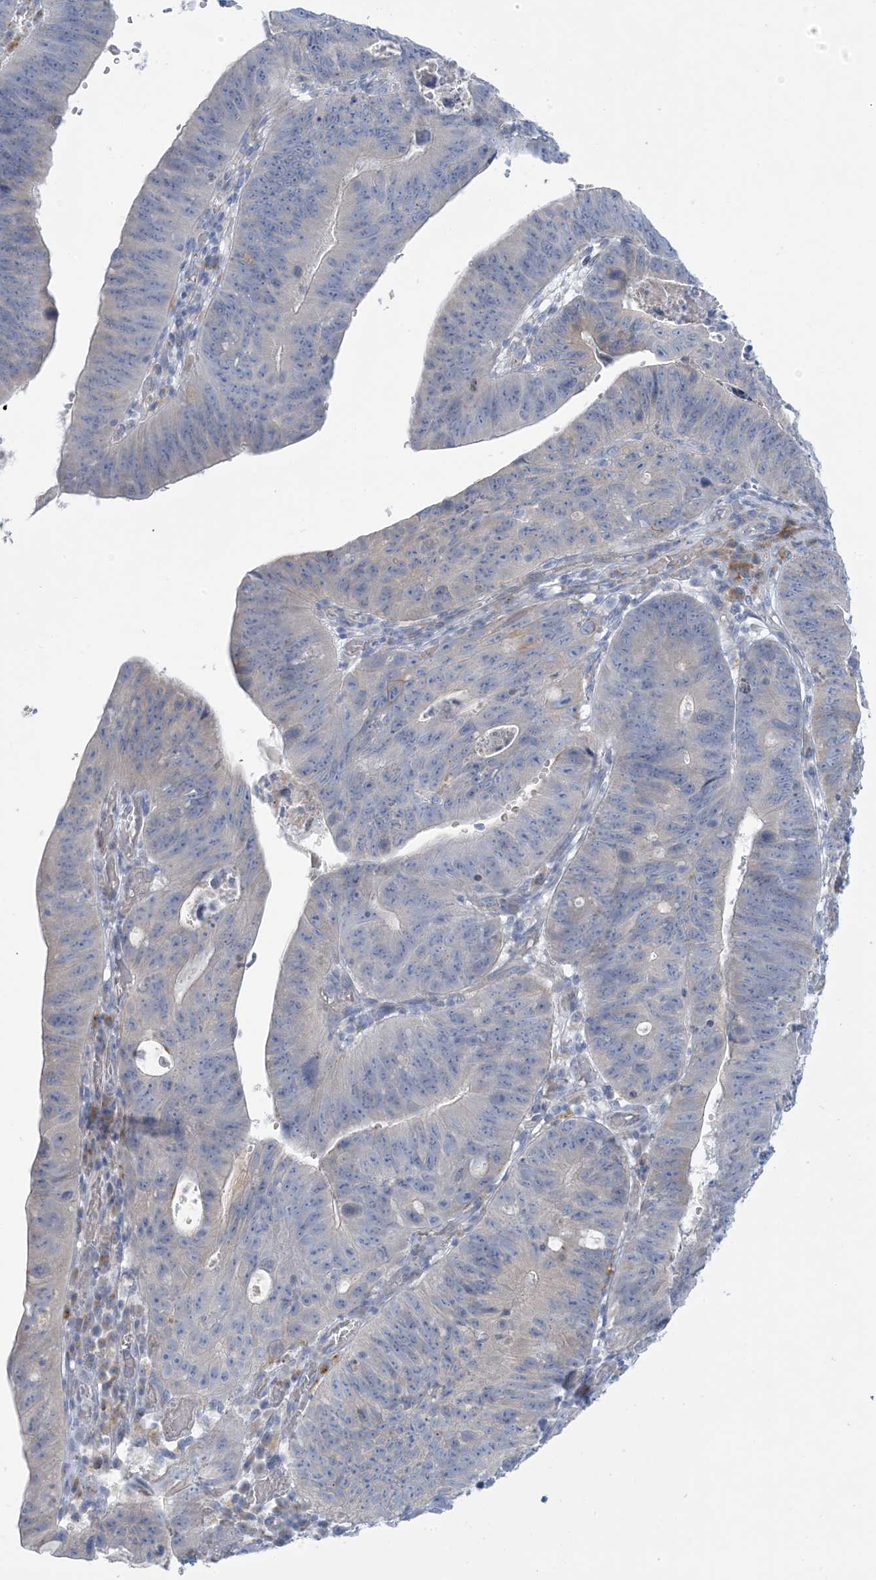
{"staining": {"intensity": "negative", "quantity": "none", "location": "none"}, "tissue": "stomach cancer", "cell_type": "Tumor cells", "image_type": "cancer", "snomed": [{"axis": "morphology", "description": "Adenocarcinoma, NOS"}, {"axis": "topography", "description": "Stomach"}], "caption": "An IHC image of stomach cancer is shown. There is no staining in tumor cells of stomach cancer.", "gene": "XIRP2", "patient": {"sex": "male", "age": 59}}